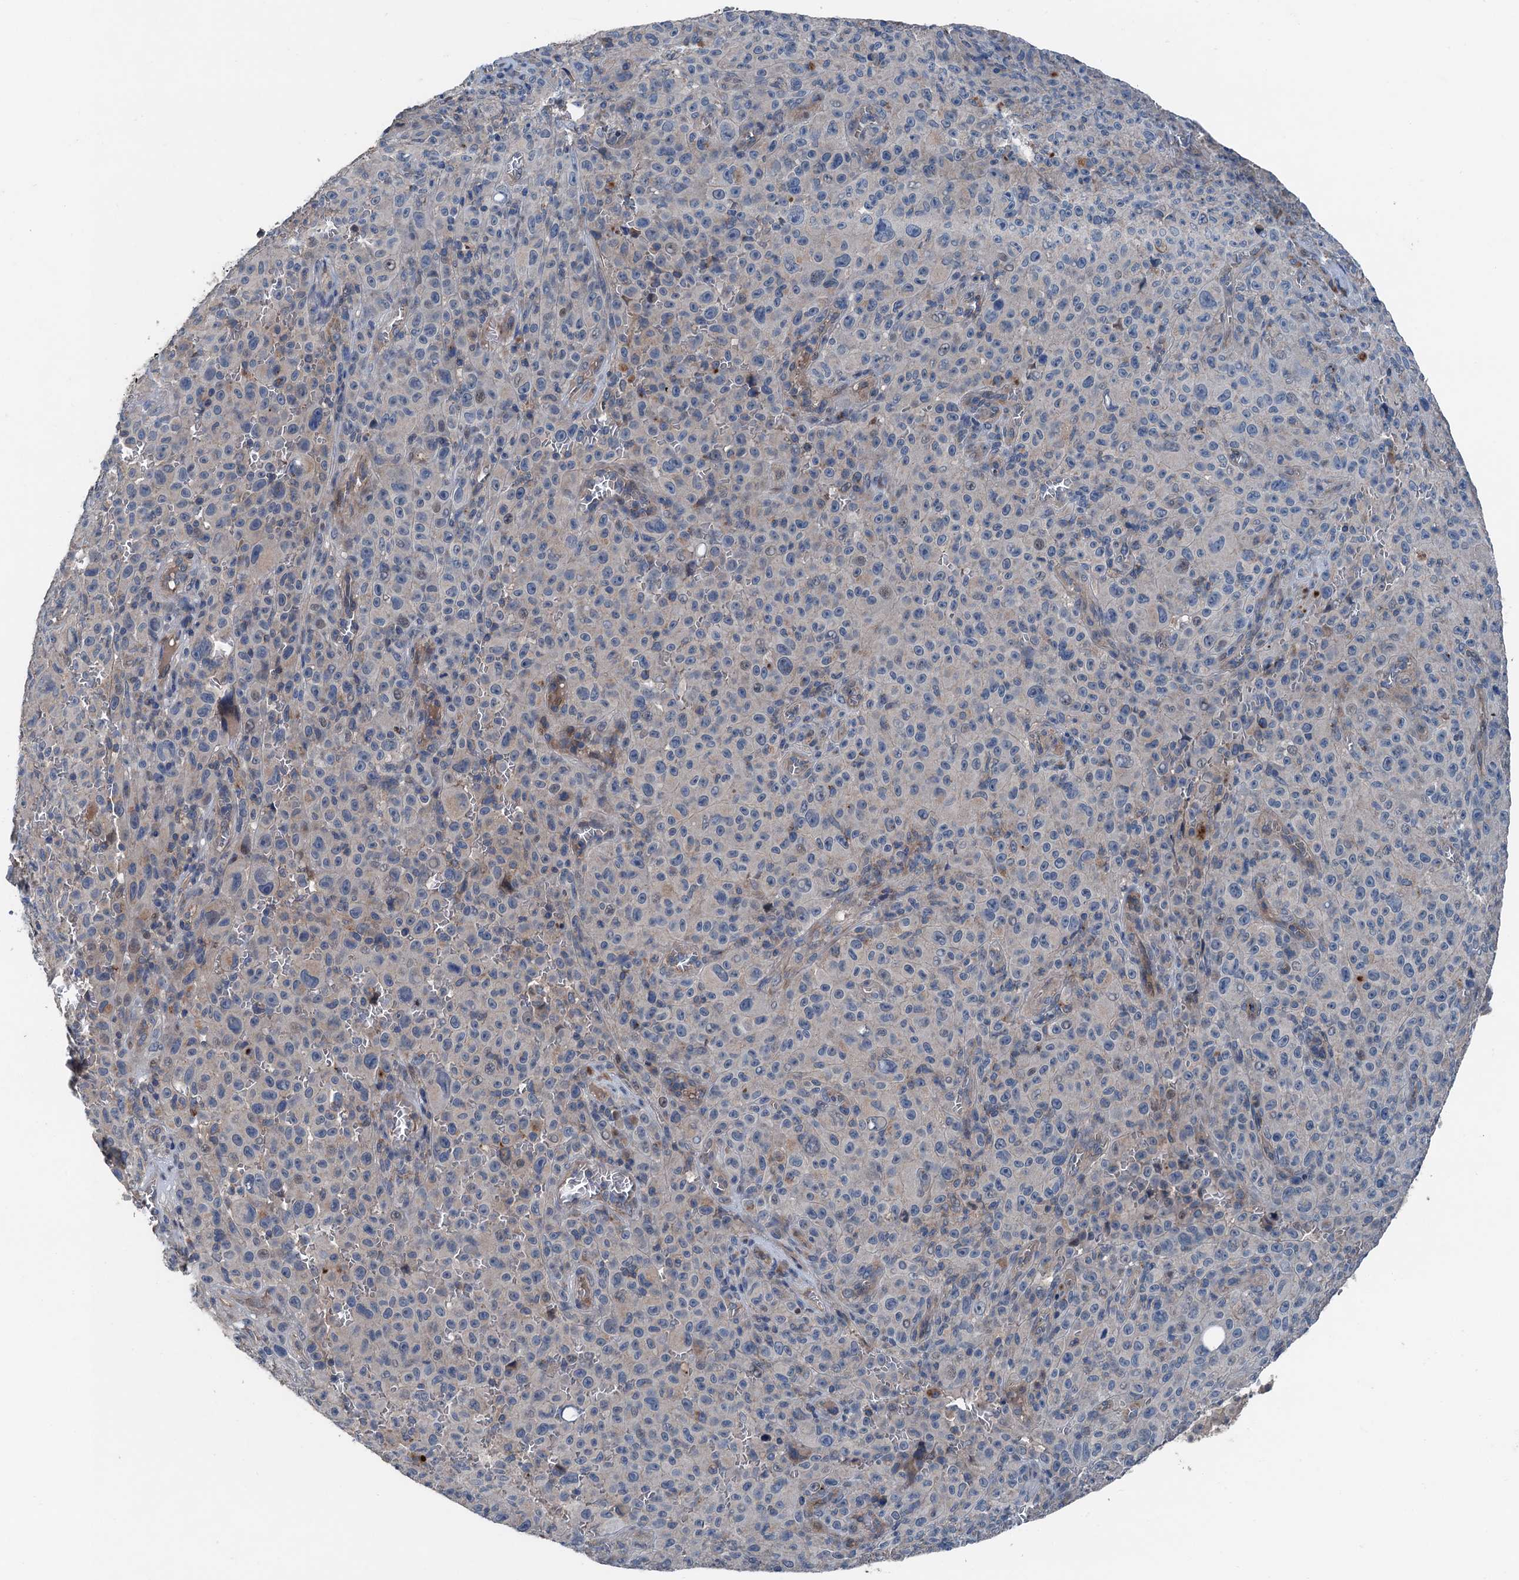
{"staining": {"intensity": "negative", "quantity": "none", "location": "none"}, "tissue": "melanoma", "cell_type": "Tumor cells", "image_type": "cancer", "snomed": [{"axis": "morphology", "description": "Malignant melanoma, NOS"}, {"axis": "topography", "description": "Skin"}], "caption": "Immunohistochemistry of human melanoma exhibits no expression in tumor cells.", "gene": "SLC2A10", "patient": {"sex": "female", "age": 82}}